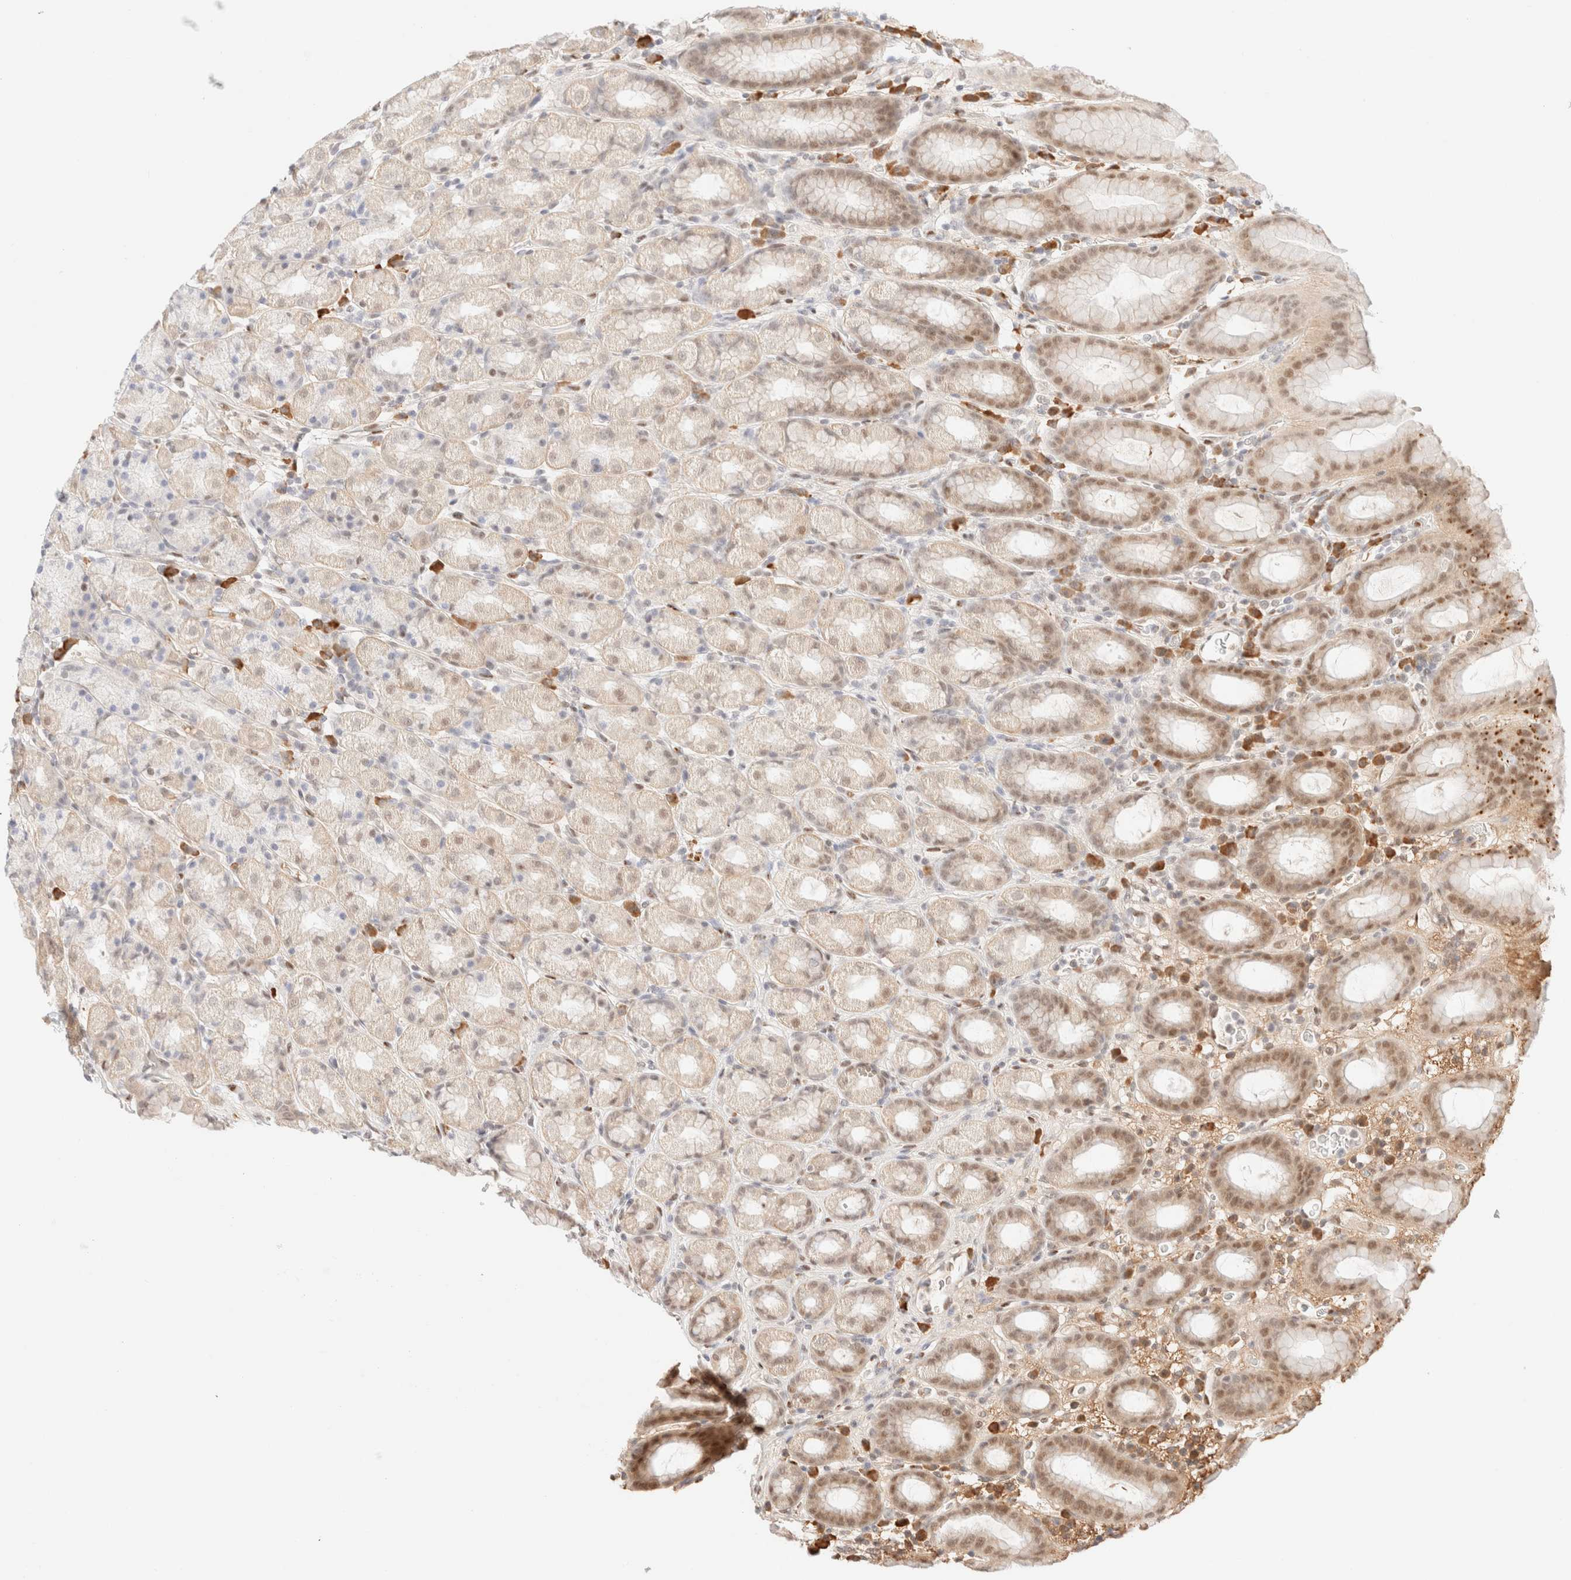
{"staining": {"intensity": "moderate", "quantity": "25%-75%", "location": "cytoplasmic/membranous,nuclear"}, "tissue": "stomach", "cell_type": "Glandular cells", "image_type": "normal", "snomed": [{"axis": "morphology", "description": "Normal tissue, NOS"}, {"axis": "topography", "description": "Stomach, upper"}], "caption": "Glandular cells demonstrate moderate cytoplasmic/membranous,nuclear positivity in approximately 25%-75% of cells in normal stomach.", "gene": "CIC", "patient": {"sex": "male", "age": 68}}